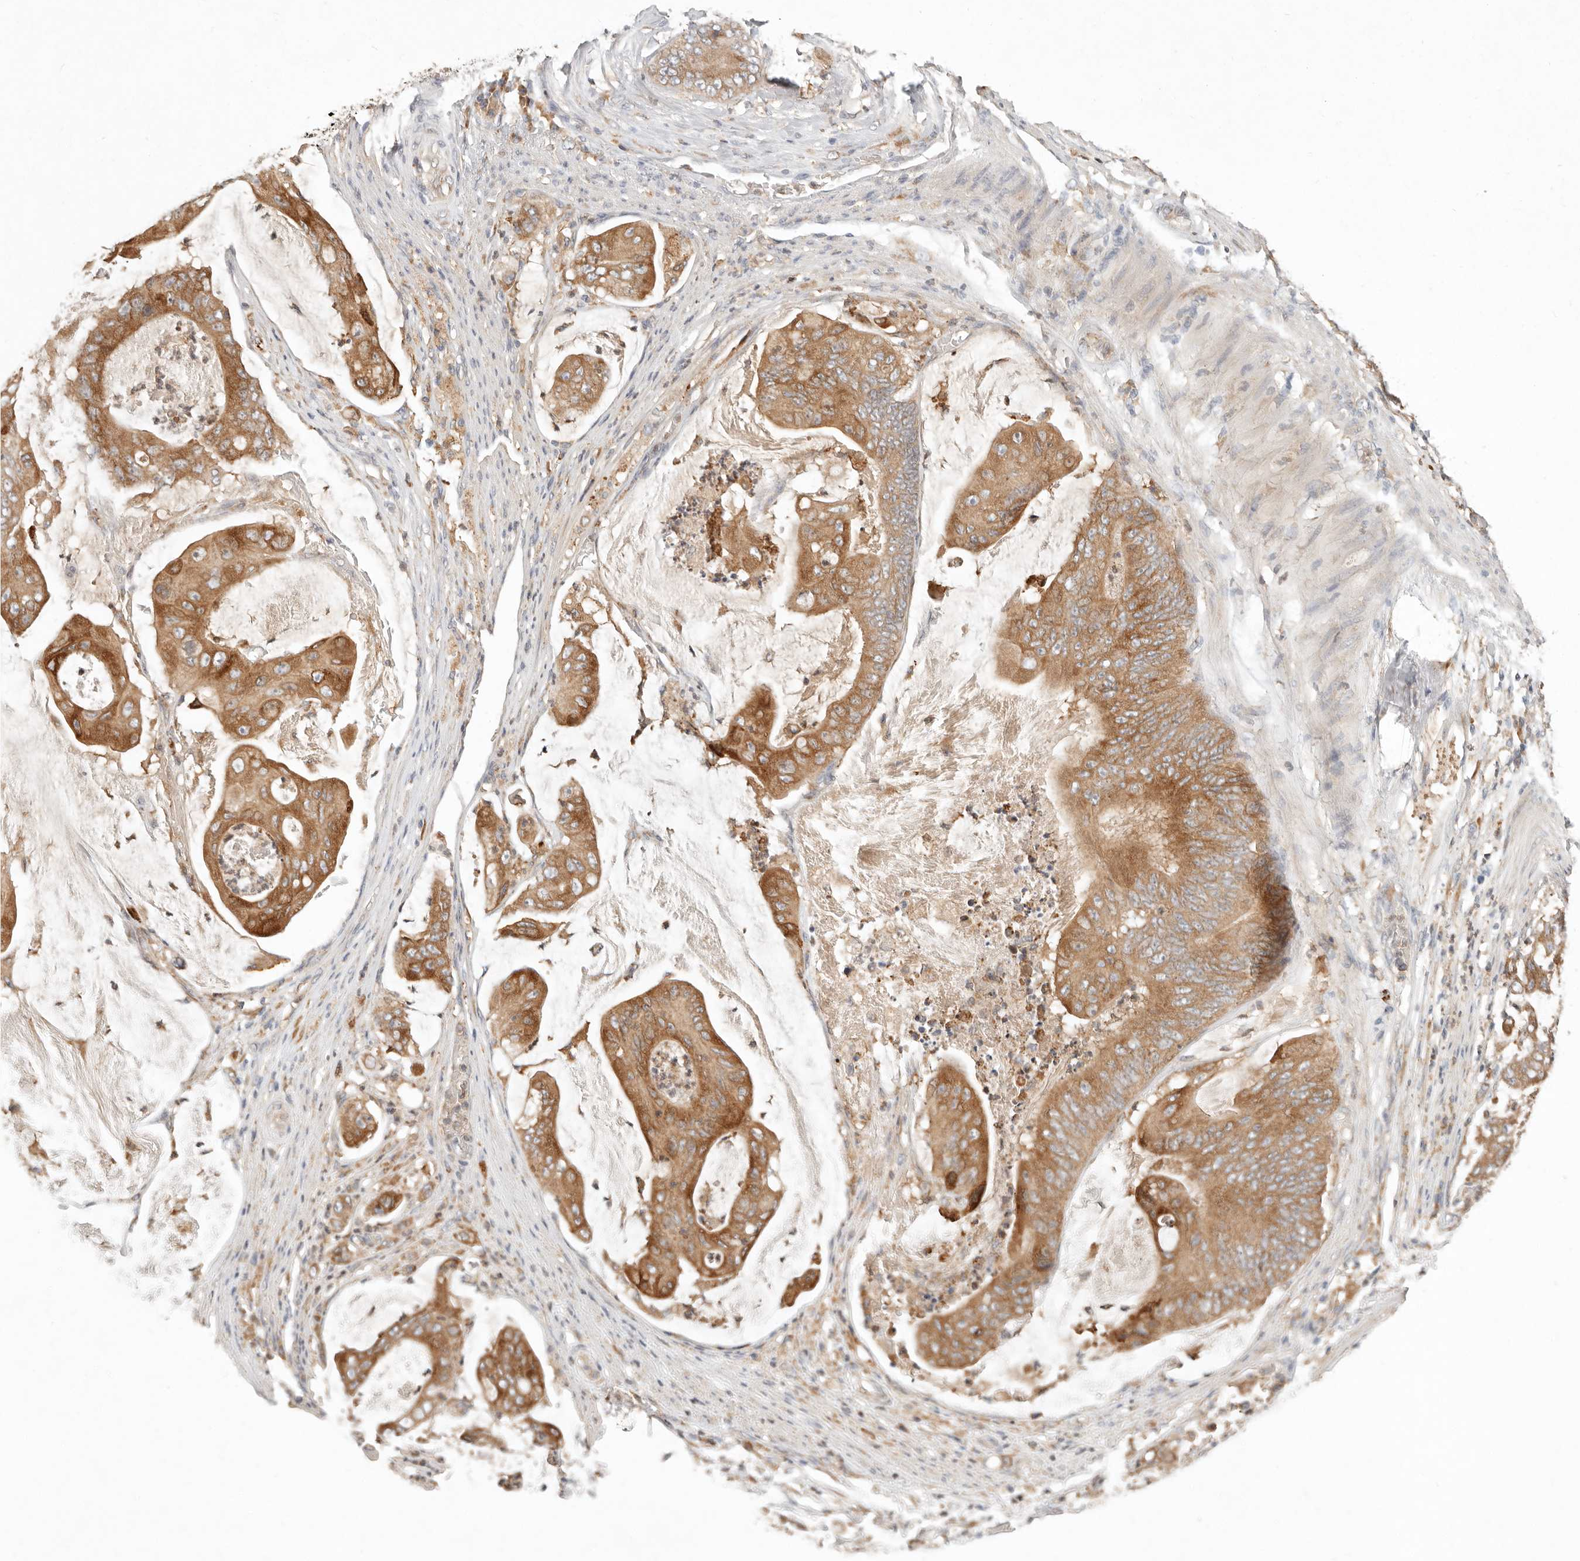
{"staining": {"intensity": "moderate", "quantity": ">75%", "location": "cytoplasmic/membranous"}, "tissue": "stomach cancer", "cell_type": "Tumor cells", "image_type": "cancer", "snomed": [{"axis": "morphology", "description": "Adenocarcinoma, NOS"}, {"axis": "topography", "description": "Stomach"}], "caption": "Immunohistochemistry micrograph of stomach adenocarcinoma stained for a protein (brown), which exhibits medium levels of moderate cytoplasmic/membranous staining in about >75% of tumor cells.", "gene": "ARHGEF10L", "patient": {"sex": "female", "age": 73}}